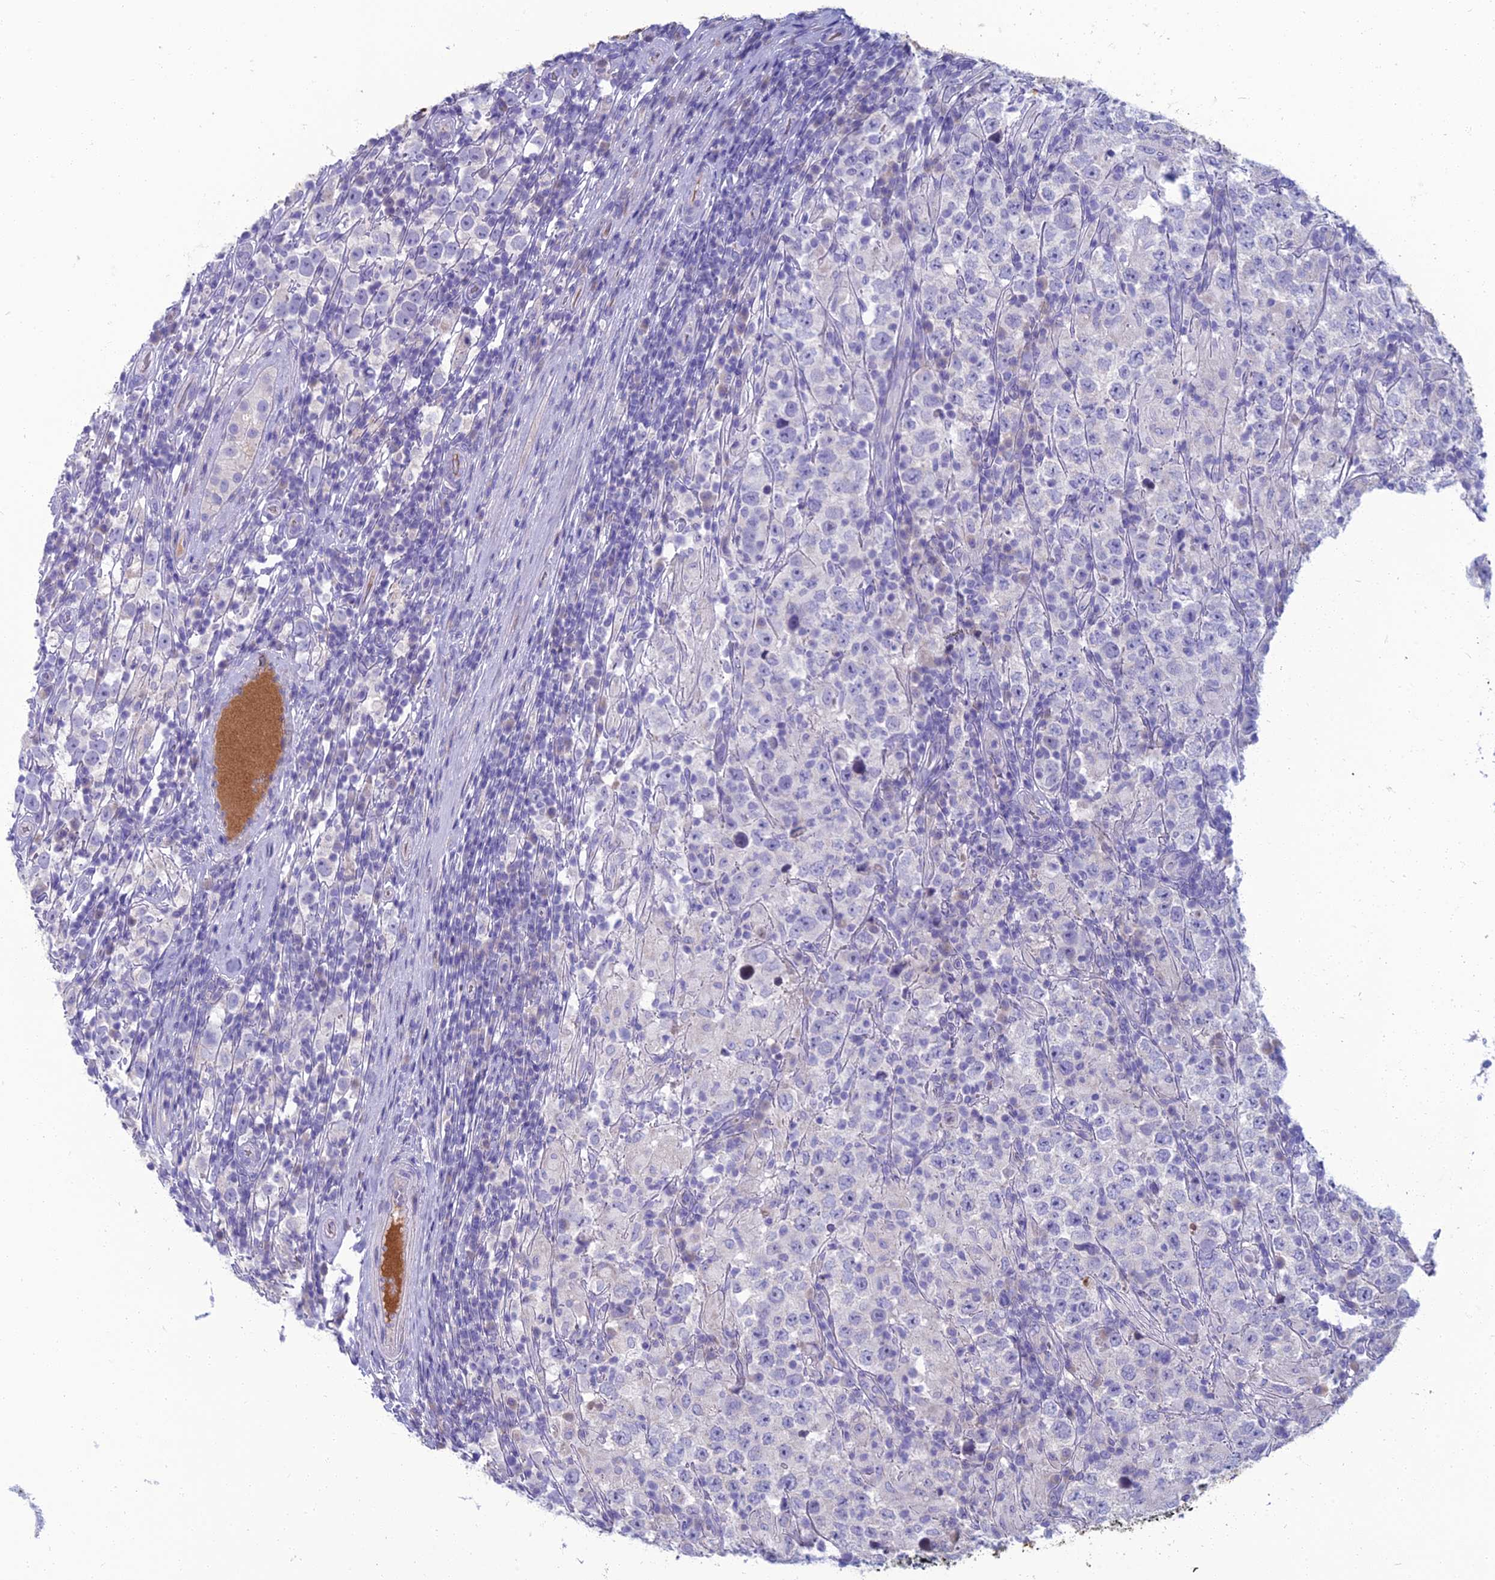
{"staining": {"intensity": "negative", "quantity": "none", "location": "none"}, "tissue": "testis cancer", "cell_type": "Tumor cells", "image_type": "cancer", "snomed": [{"axis": "morphology", "description": "Normal tissue, NOS"}, {"axis": "morphology", "description": "Urothelial carcinoma, High grade"}, {"axis": "morphology", "description": "Seminoma, NOS"}, {"axis": "morphology", "description": "Carcinoma, Embryonal, NOS"}, {"axis": "topography", "description": "Urinary bladder"}, {"axis": "topography", "description": "Testis"}], "caption": "Immunohistochemical staining of human testis cancer (seminoma) displays no significant expression in tumor cells.", "gene": "SPTLC3", "patient": {"sex": "male", "age": 41}}